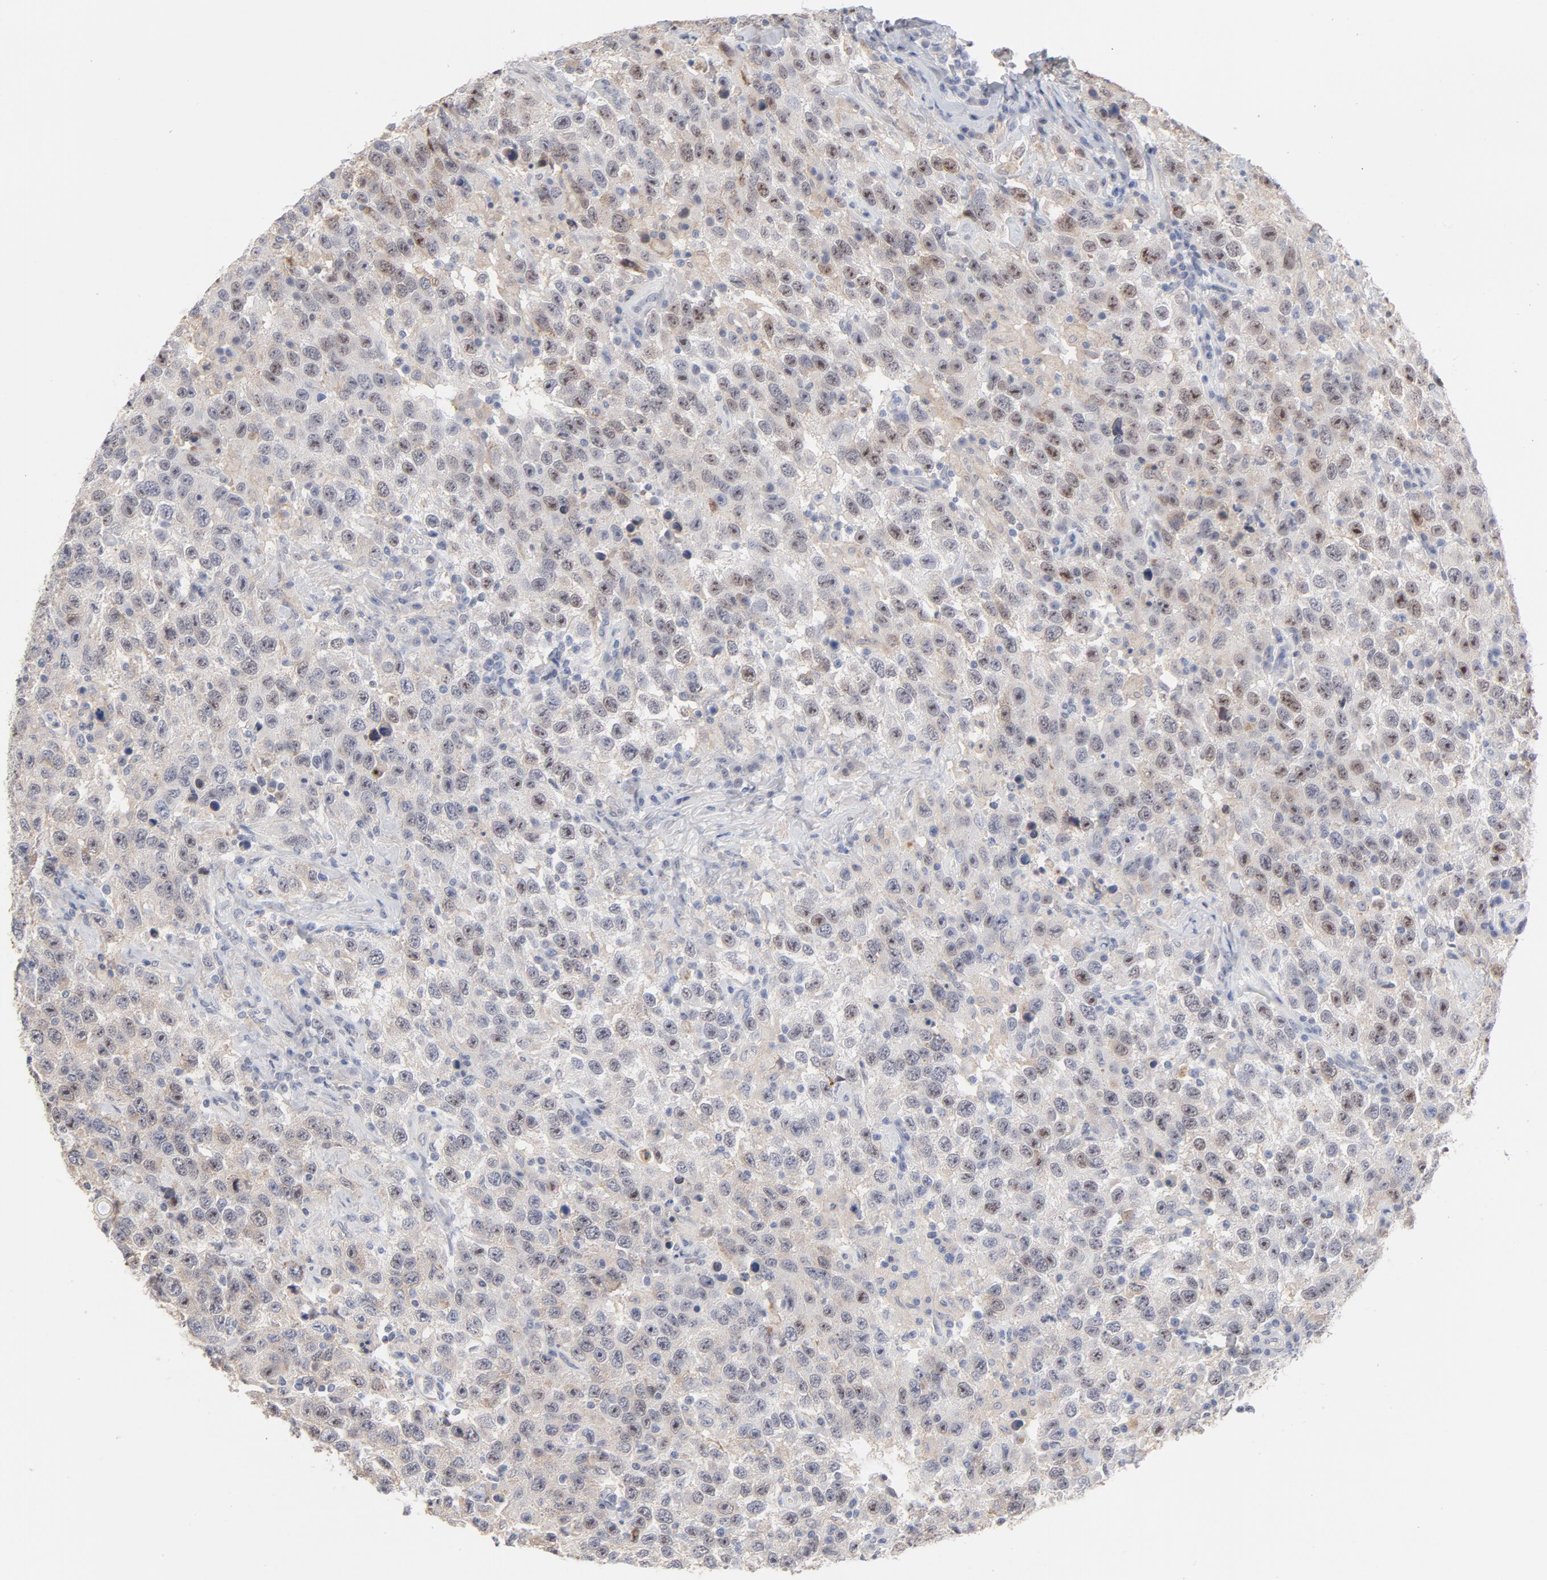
{"staining": {"intensity": "moderate", "quantity": "25%-75%", "location": "cytoplasmic/membranous,nuclear"}, "tissue": "testis cancer", "cell_type": "Tumor cells", "image_type": "cancer", "snomed": [{"axis": "morphology", "description": "Seminoma, NOS"}, {"axis": "topography", "description": "Testis"}], "caption": "Tumor cells show medium levels of moderate cytoplasmic/membranous and nuclear positivity in approximately 25%-75% of cells in human testis cancer. Ihc stains the protein in brown and the nuclei are stained blue.", "gene": "PNMA1", "patient": {"sex": "male", "age": 41}}